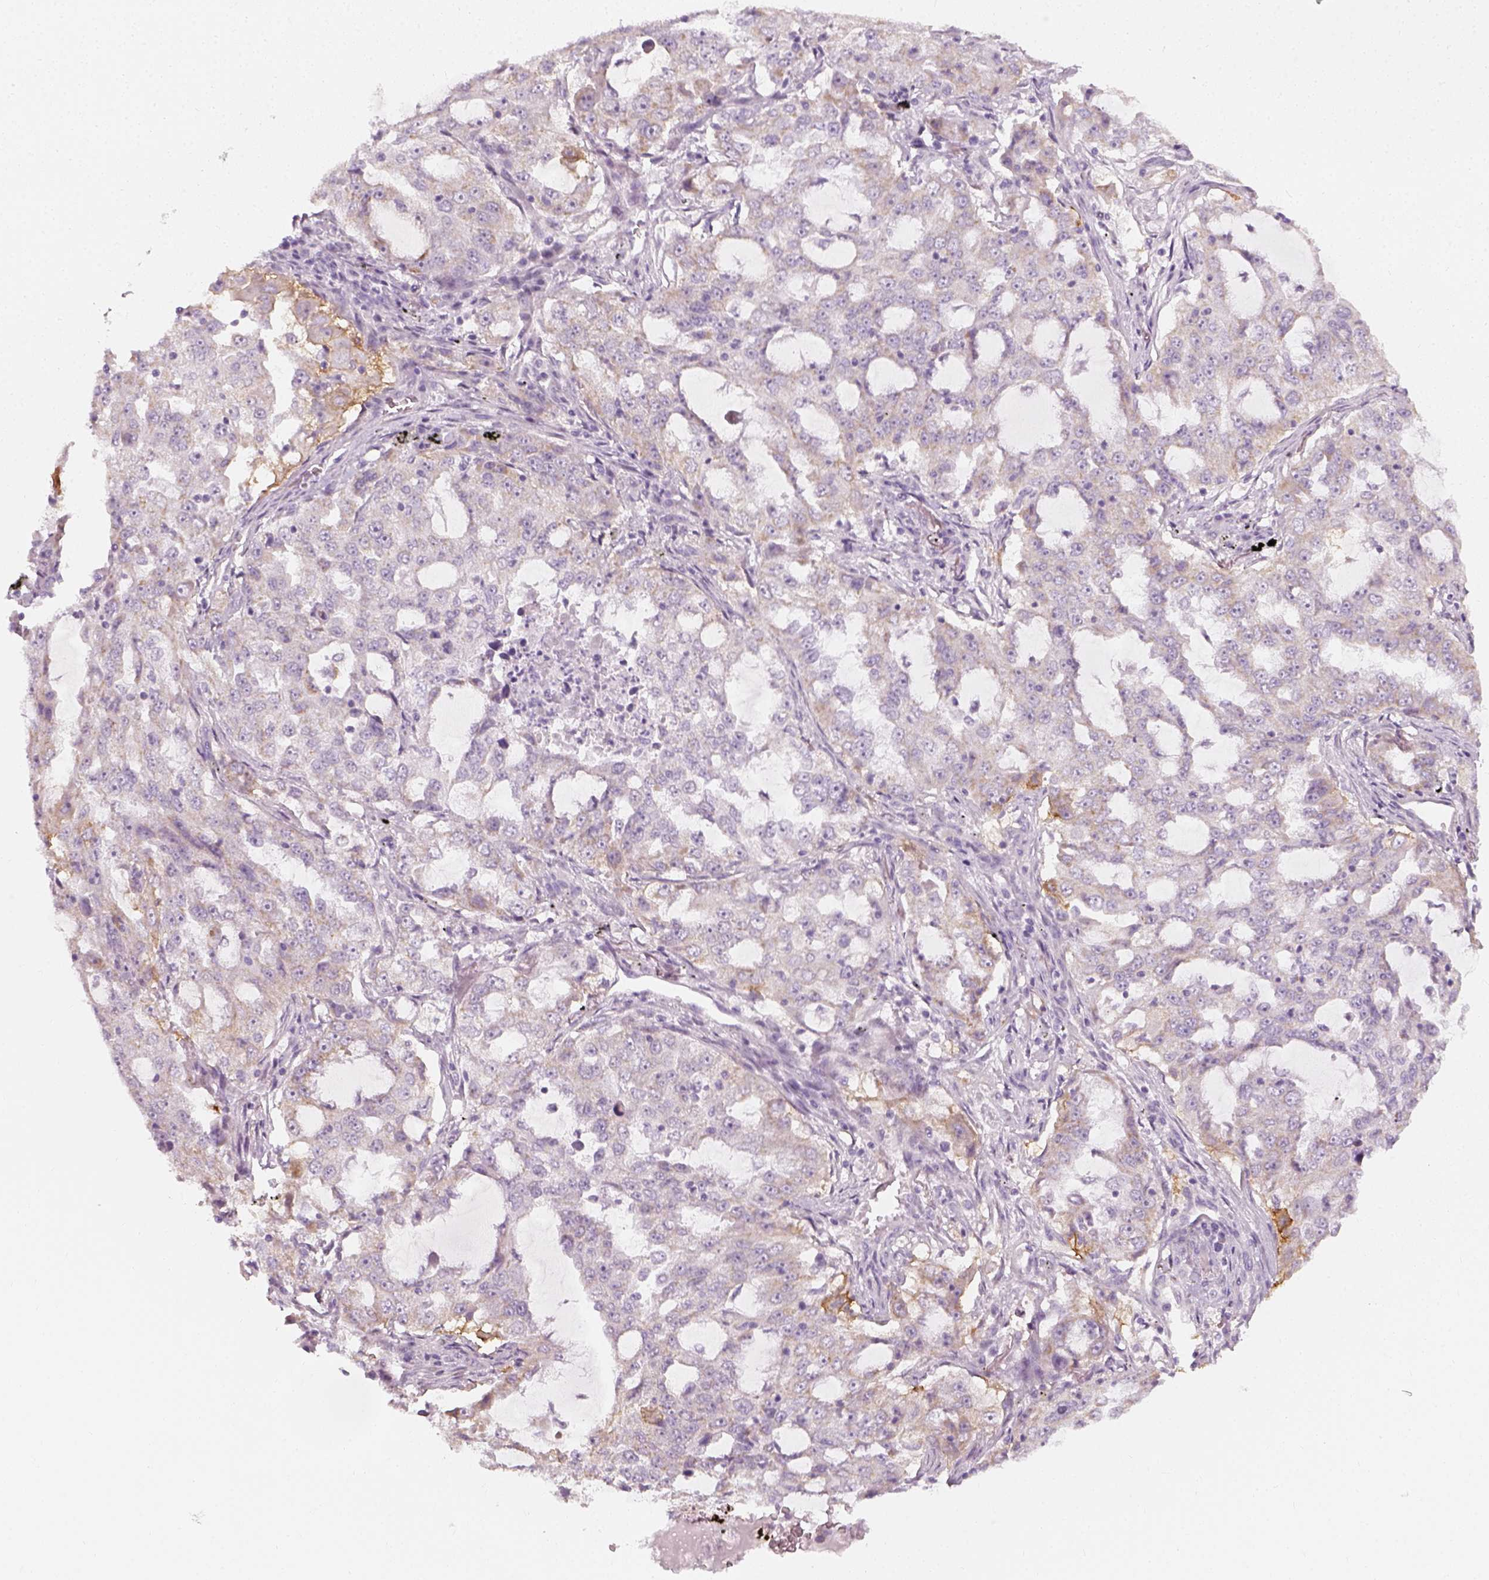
{"staining": {"intensity": "negative", "quantity": "none", "location": "none"}, "tissue": "lung cancer", "cell_type": "Tumor cells", "image_type": "cancer", "snomed": [{"axis": "morphology", "description": "Adenocarcinoma, NOS"}, {"axis": "topography", "description": "Lung"}], "caption": "High power microscopy micrograph of an IHC image of adenocarcinoma (lung), revealing no significant expression in tumor cells.", "gene": "PRAME", "patient": {"sex": "female", "age": 61}}